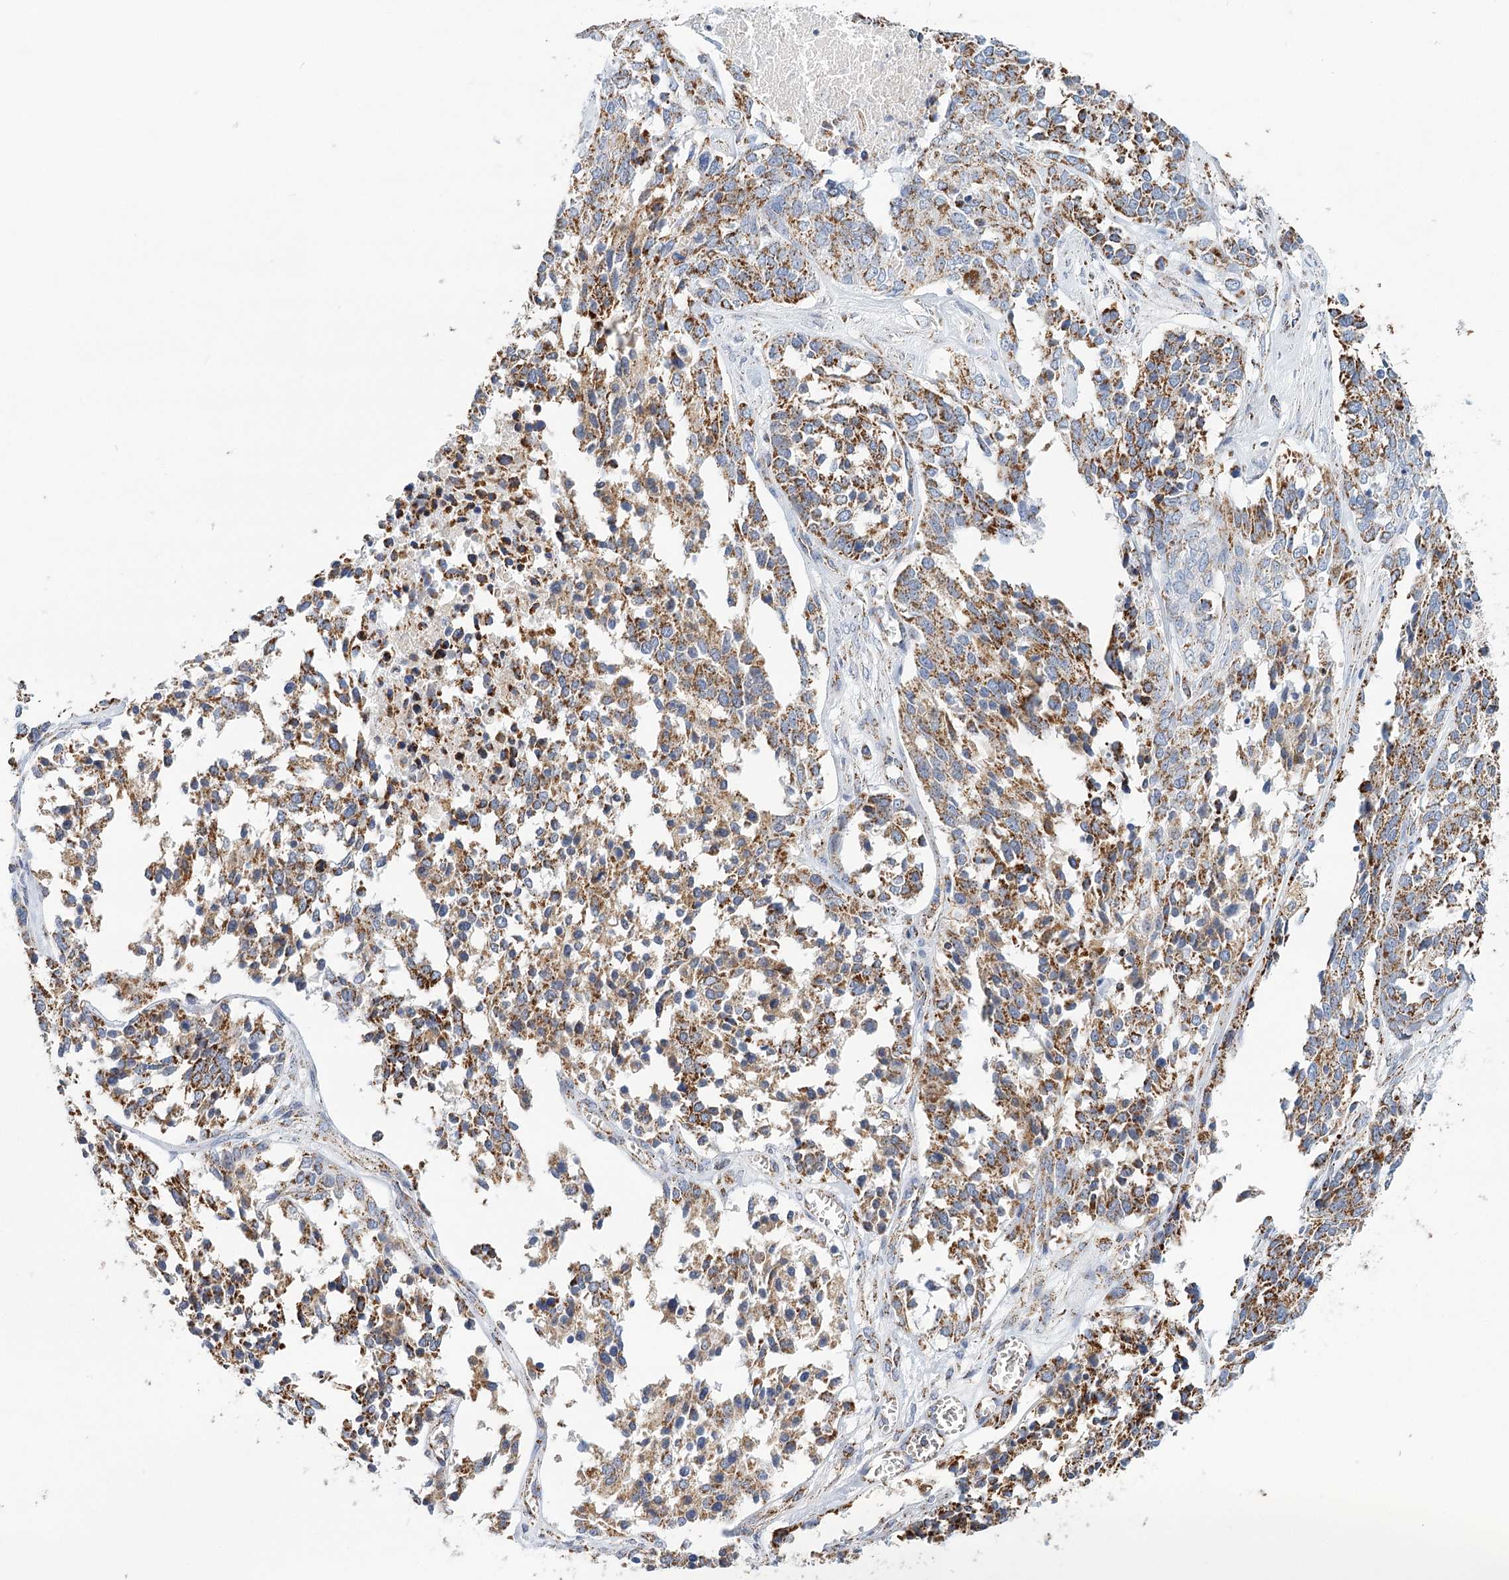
{"staining": {"intensity": "strong", "quantity": ">75%", "location": "cytoplasmic/membranous"}, "tissue": "ovarian cancer", "cell_type": "Tumor cells", "image_type": "cancer", "snomed": [{"axis": "morphology", "description": "Cystadenocarcinoma, serous, NOS"}, {"axis": "topography", "description": "Ovary"}], "caption": "Protein staining of ovarian cancer tissue exhibits strong cytoplasmic/membranous positivity in about >75% of tumor cells.", "gene": "LSS", "patient": {"sex": "female", "age": 44}}